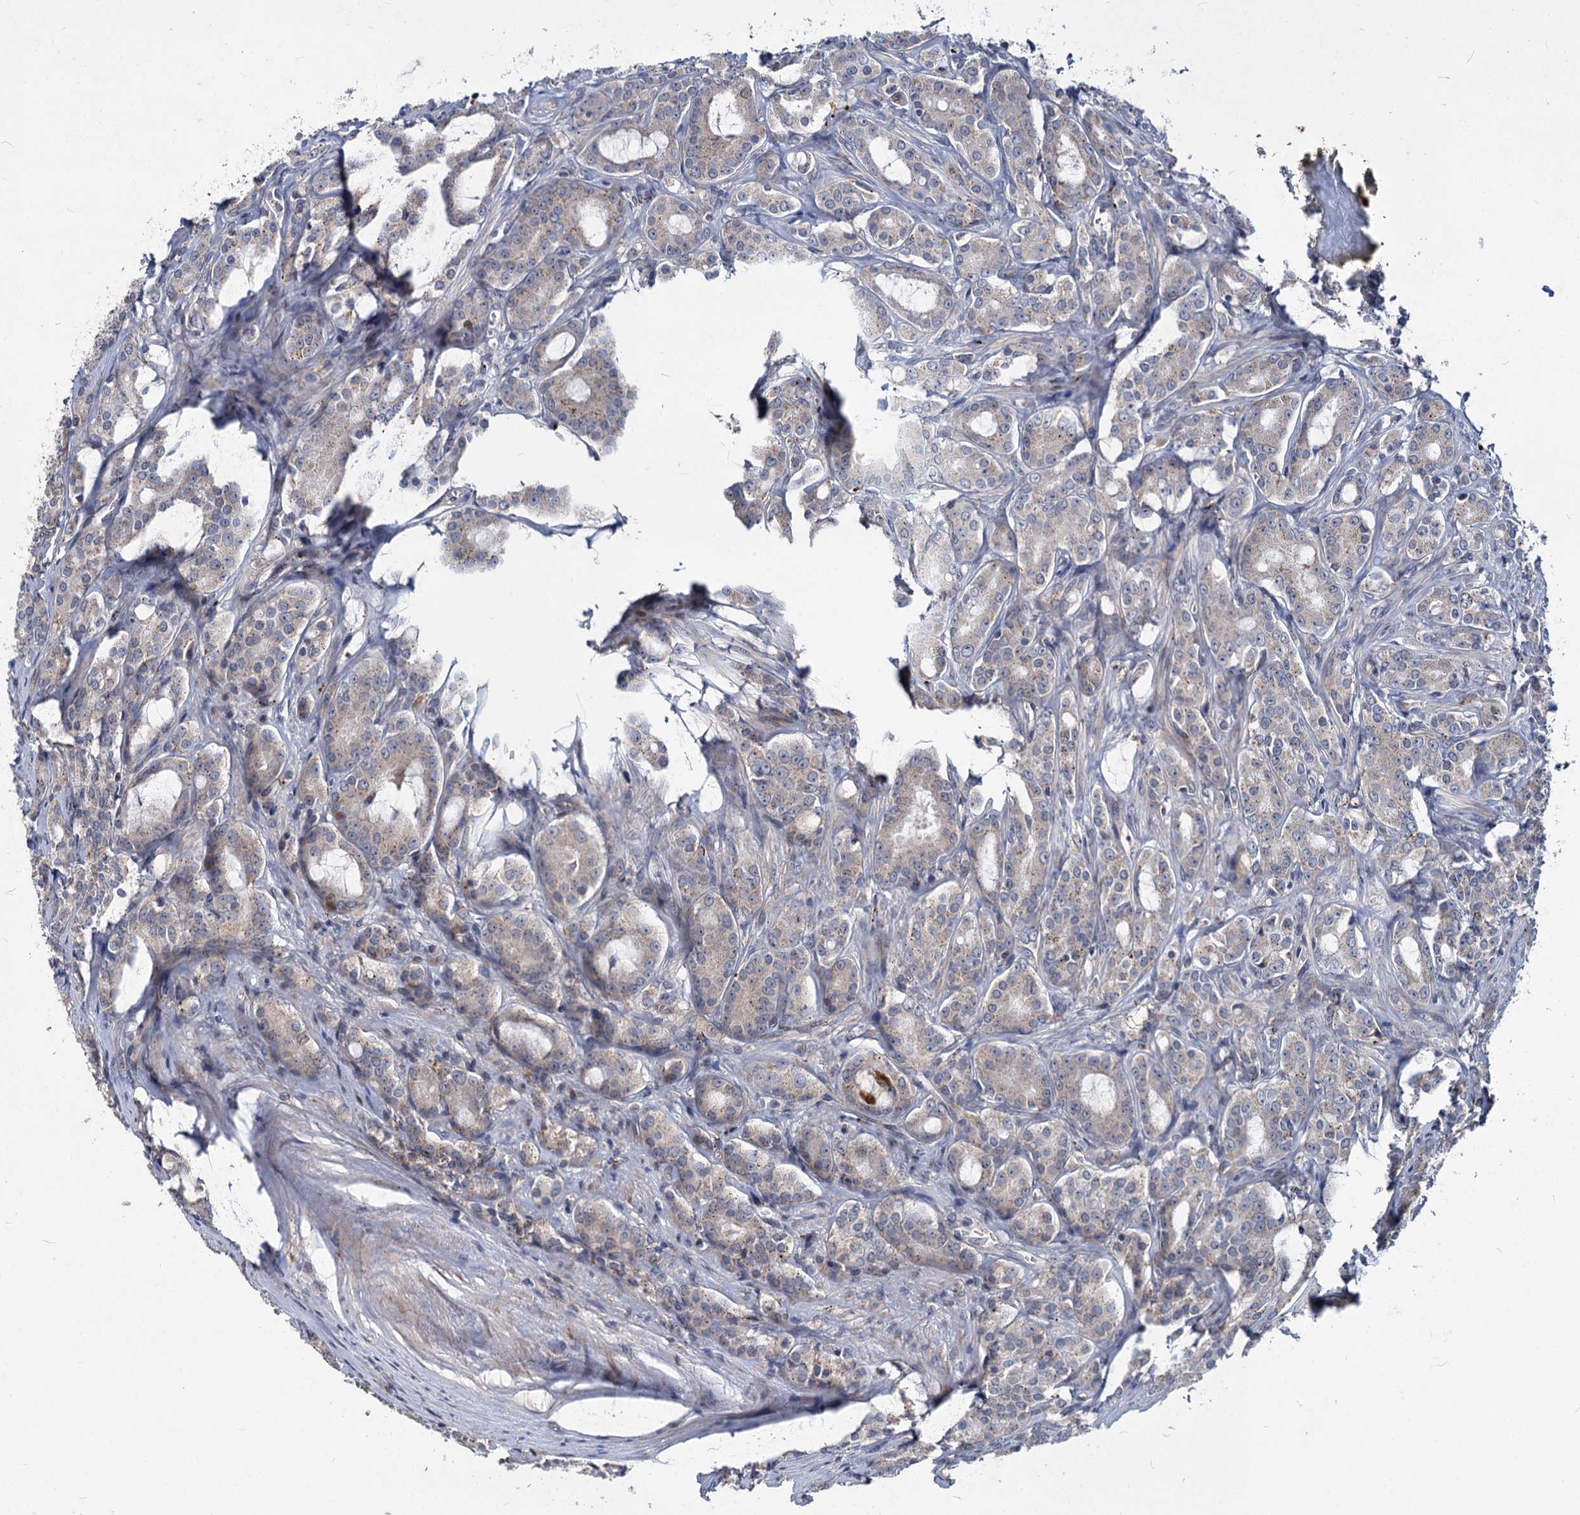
{"staining": {"intensity": "weak", "quantity": "<25%", "location": "cytoplasmic/membranous"}, "tissue": "prostate cancer", "cell_type": "Tumor cells", "image_type": "cancer", "snomed": [{"axis": "morphology", "description": "Adenocarcinoma, High grade"}, {"axis": "topography", "description": "Prostate"}], "caption": "Immunohistochemistry (IHC) of prostate cancer exhibits no staining in tumor cells.", "gene": "C11orf86", "patient": {"sex": "male", "age": 72}}